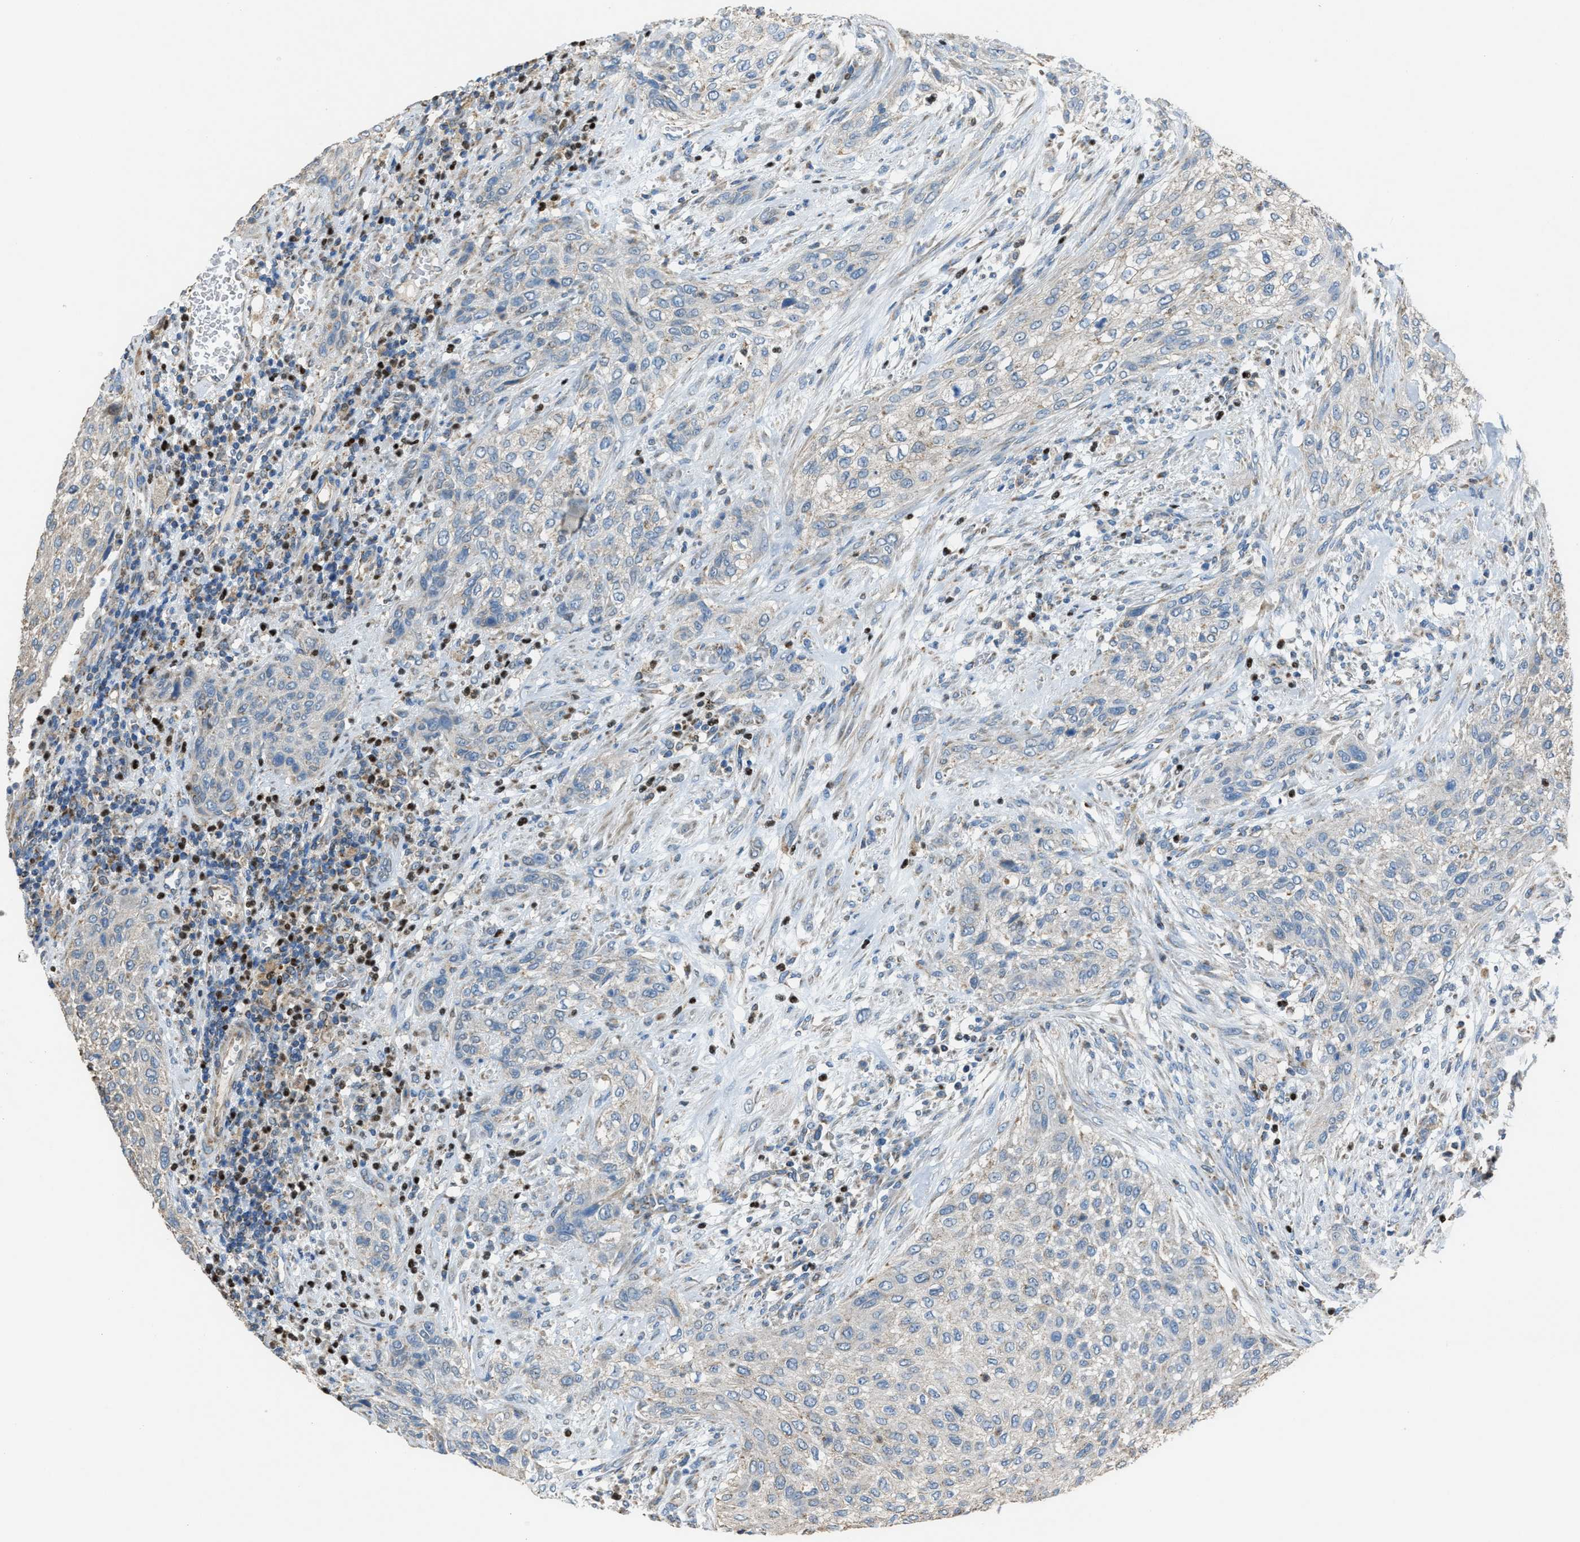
{"staining": {"intensity": "moderate", "quantity": "25%-75%", "location": "cytoplasmic/membranous"}, "tissue": "urothelial cancer", "cell_type": "Tumor cells", "image_type": "cancer", "snomed": [{"axis": "morphology", "description": "Urothelial carcinoma, Low grade"}, {"axis": "morphology", "description": "Urothelial carcinoma, High grade"}, {"axis": "topography", "description": "Urinary bladder"}], "caption": "Urothelial cancer stained for a protein displays moderate cytoplasmic/membranous positivity in tumor cells. The protein of interest is stained brown, and the nuclei are stained in blue (DAB (3,3'-diaminobenzidine) IHC with brightfield microscopy, high magnification).", "gene": "SLC25A11", "patient": {"sex": "male", "age": 35}}